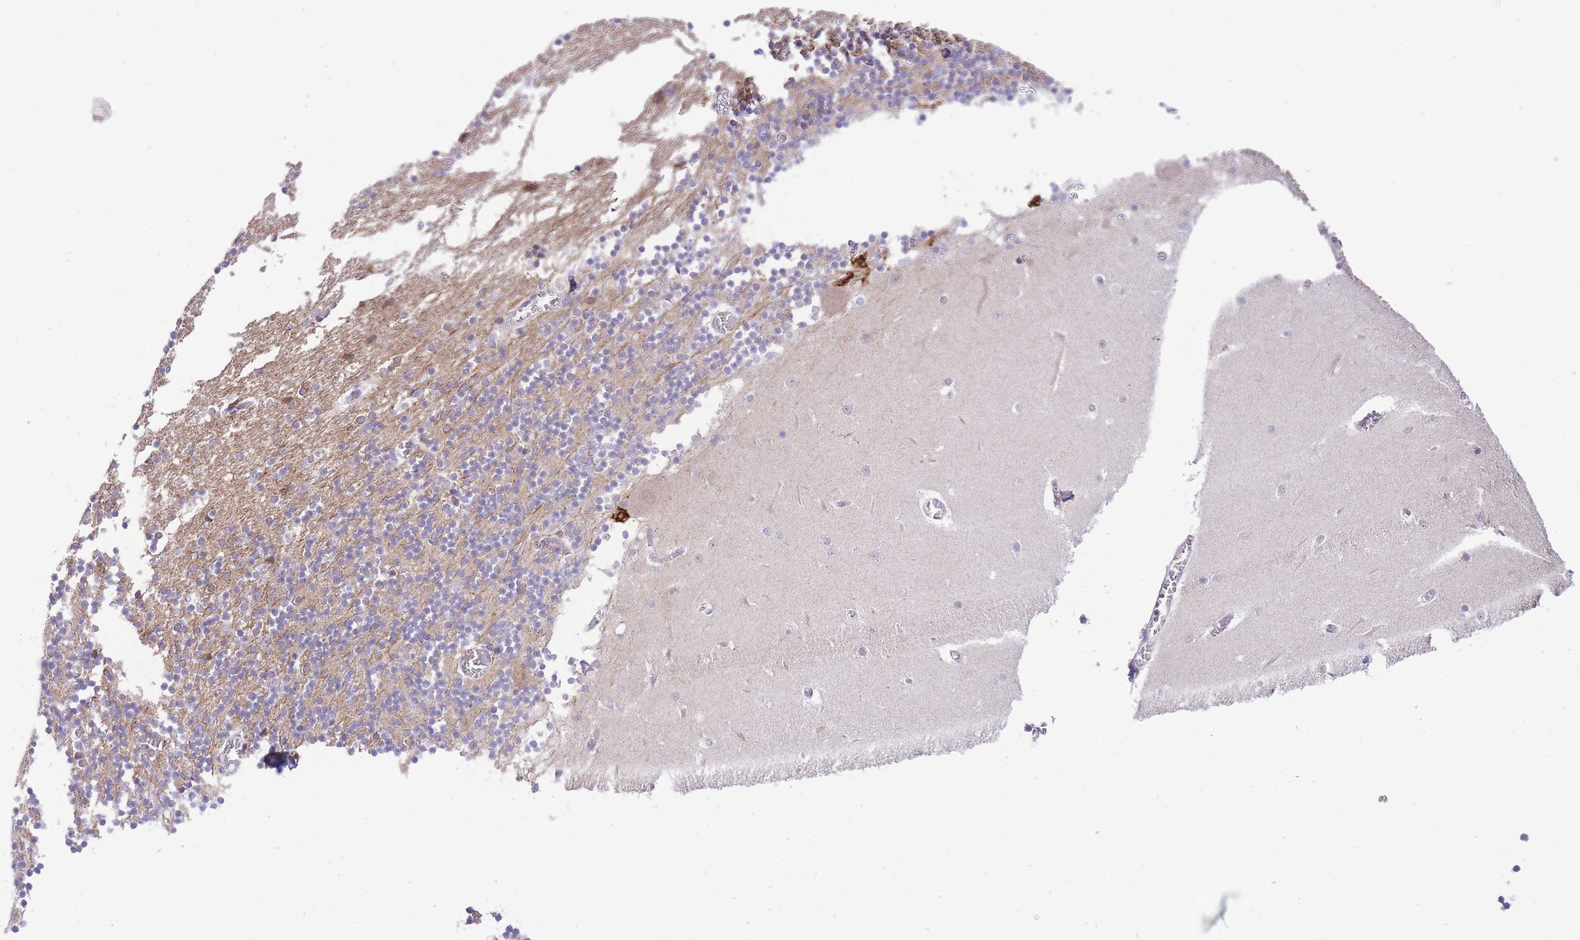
{"staining": {"intensity": "moderate", "quantity": "25%-75%", "location": "cytoplasmic/membranous"}, "tissue": "cerebellum", "cell_type": "Cells in granular layer", "image_type": "normal", "snomed": [{"axis": "morphology", "description": "Normal tissue, NOS"}, {"axis": "topography", "description": "Cerebellum"}], "caption": "Immunohistochemistry (IHC) staining of unremarkable cerebellum, which displays medium levels of moderate cytoplasmic/membranous staining in approximately 25%-75% of cells in granular layer indicating moderate cytoplasmic/membranous protein staining. The staining was performed using DAB (3,3'-diaminobenzidine) (brown) for protein detection and nuclei were counterstained in hematoxylin (blue).", "gene": "STK39", "patient": {"sex": "female", "age": 28}}